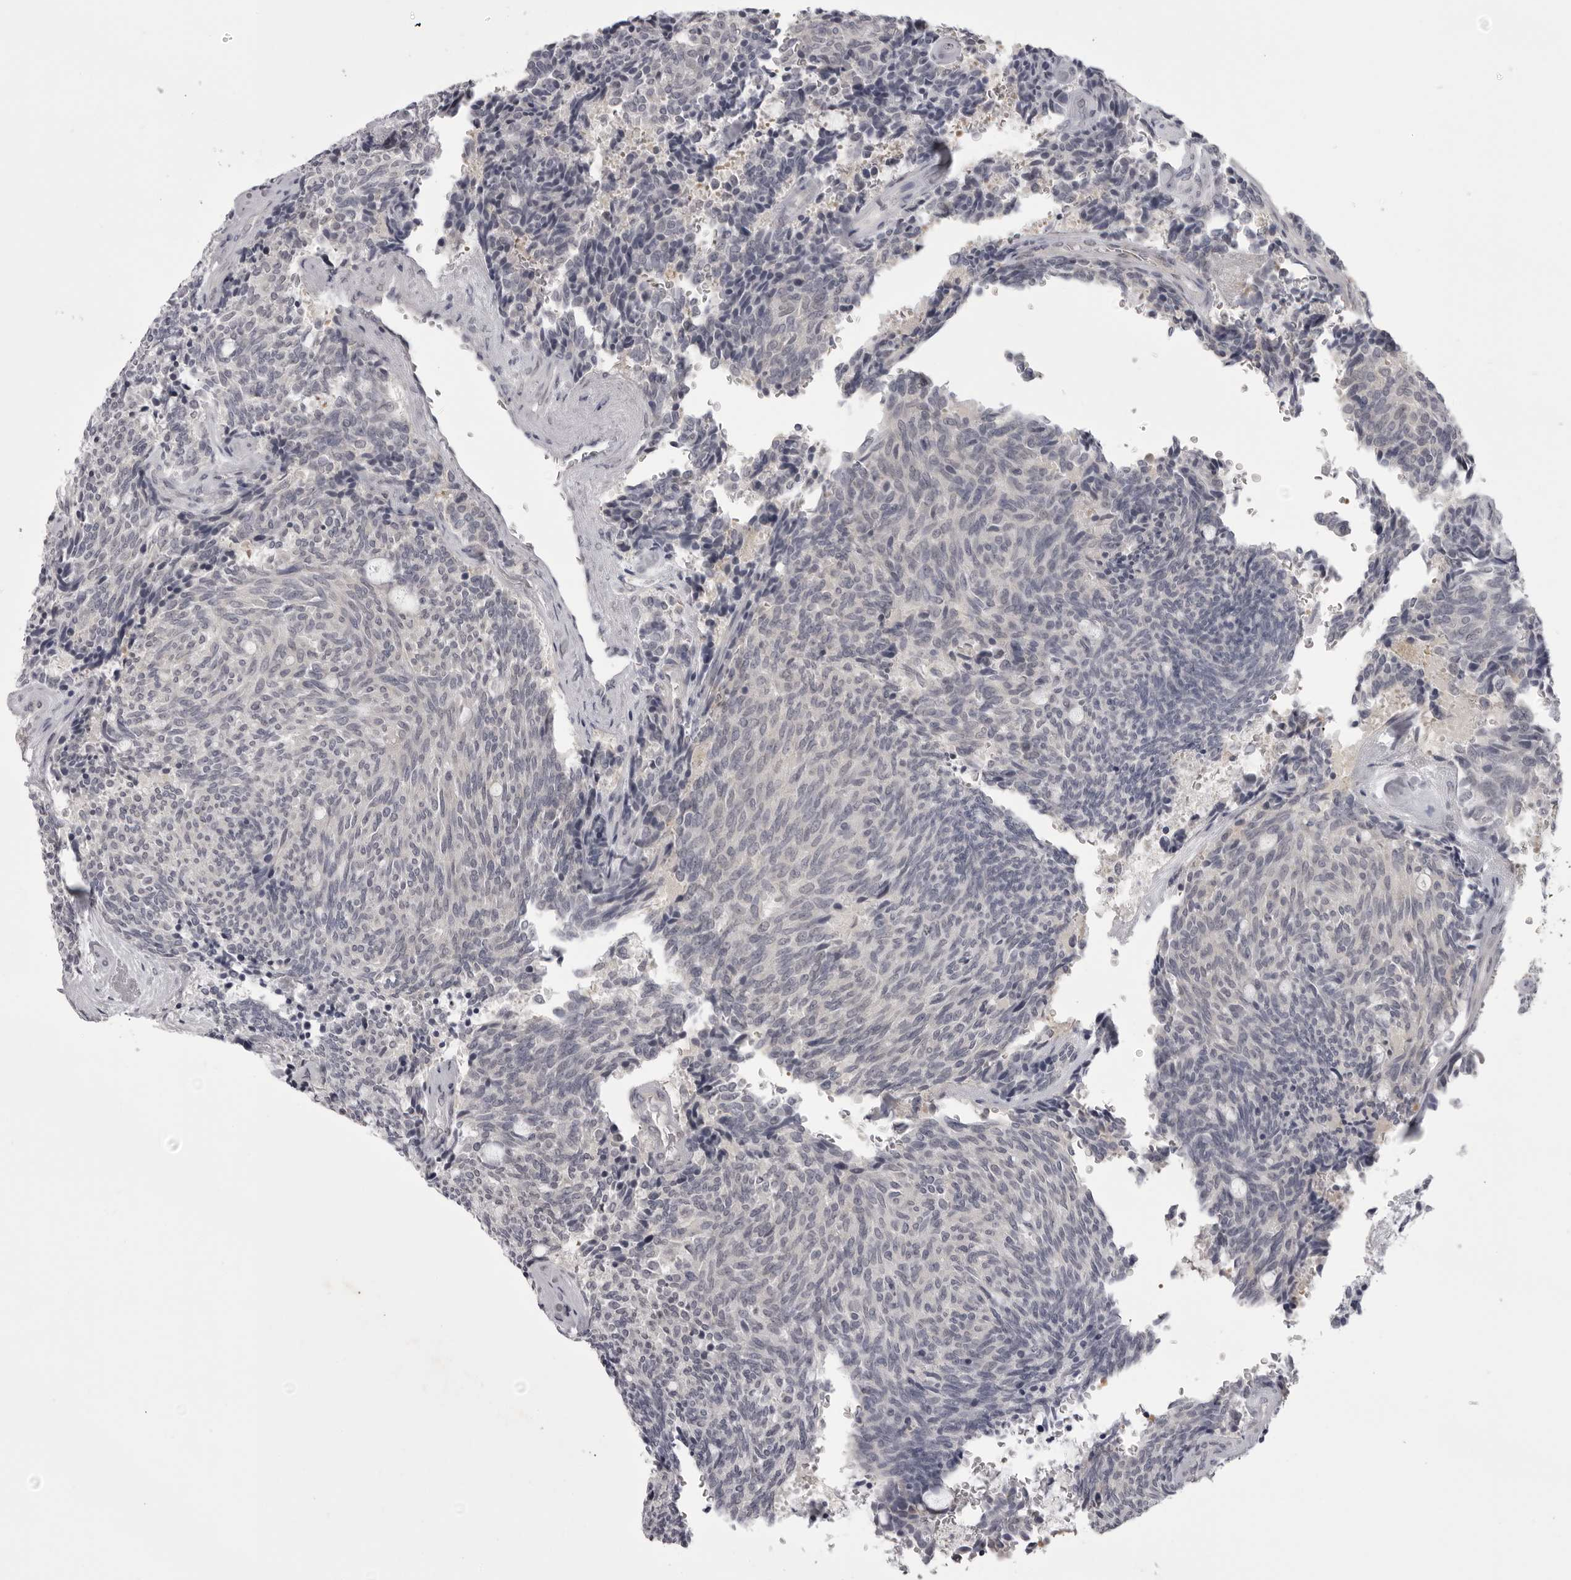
{"staining": {"intensity": "negative", "quantity": "none", "location": "none"}, "tissue": "carcinoid", "cell_type": "Tumor cells", "image_type": "cancer", "snomed": [{"axis": "morphology", "description": "Carcinoid, malignant, NOS"}, {"axis": "topography", "description": "Pancreas"}], "caption": "Immunohistochemical staining of human carcinoid displays no significant expression in tumor cells.", "gene": "EPHA10", "patient": {"sex": "female", "age": 54}}